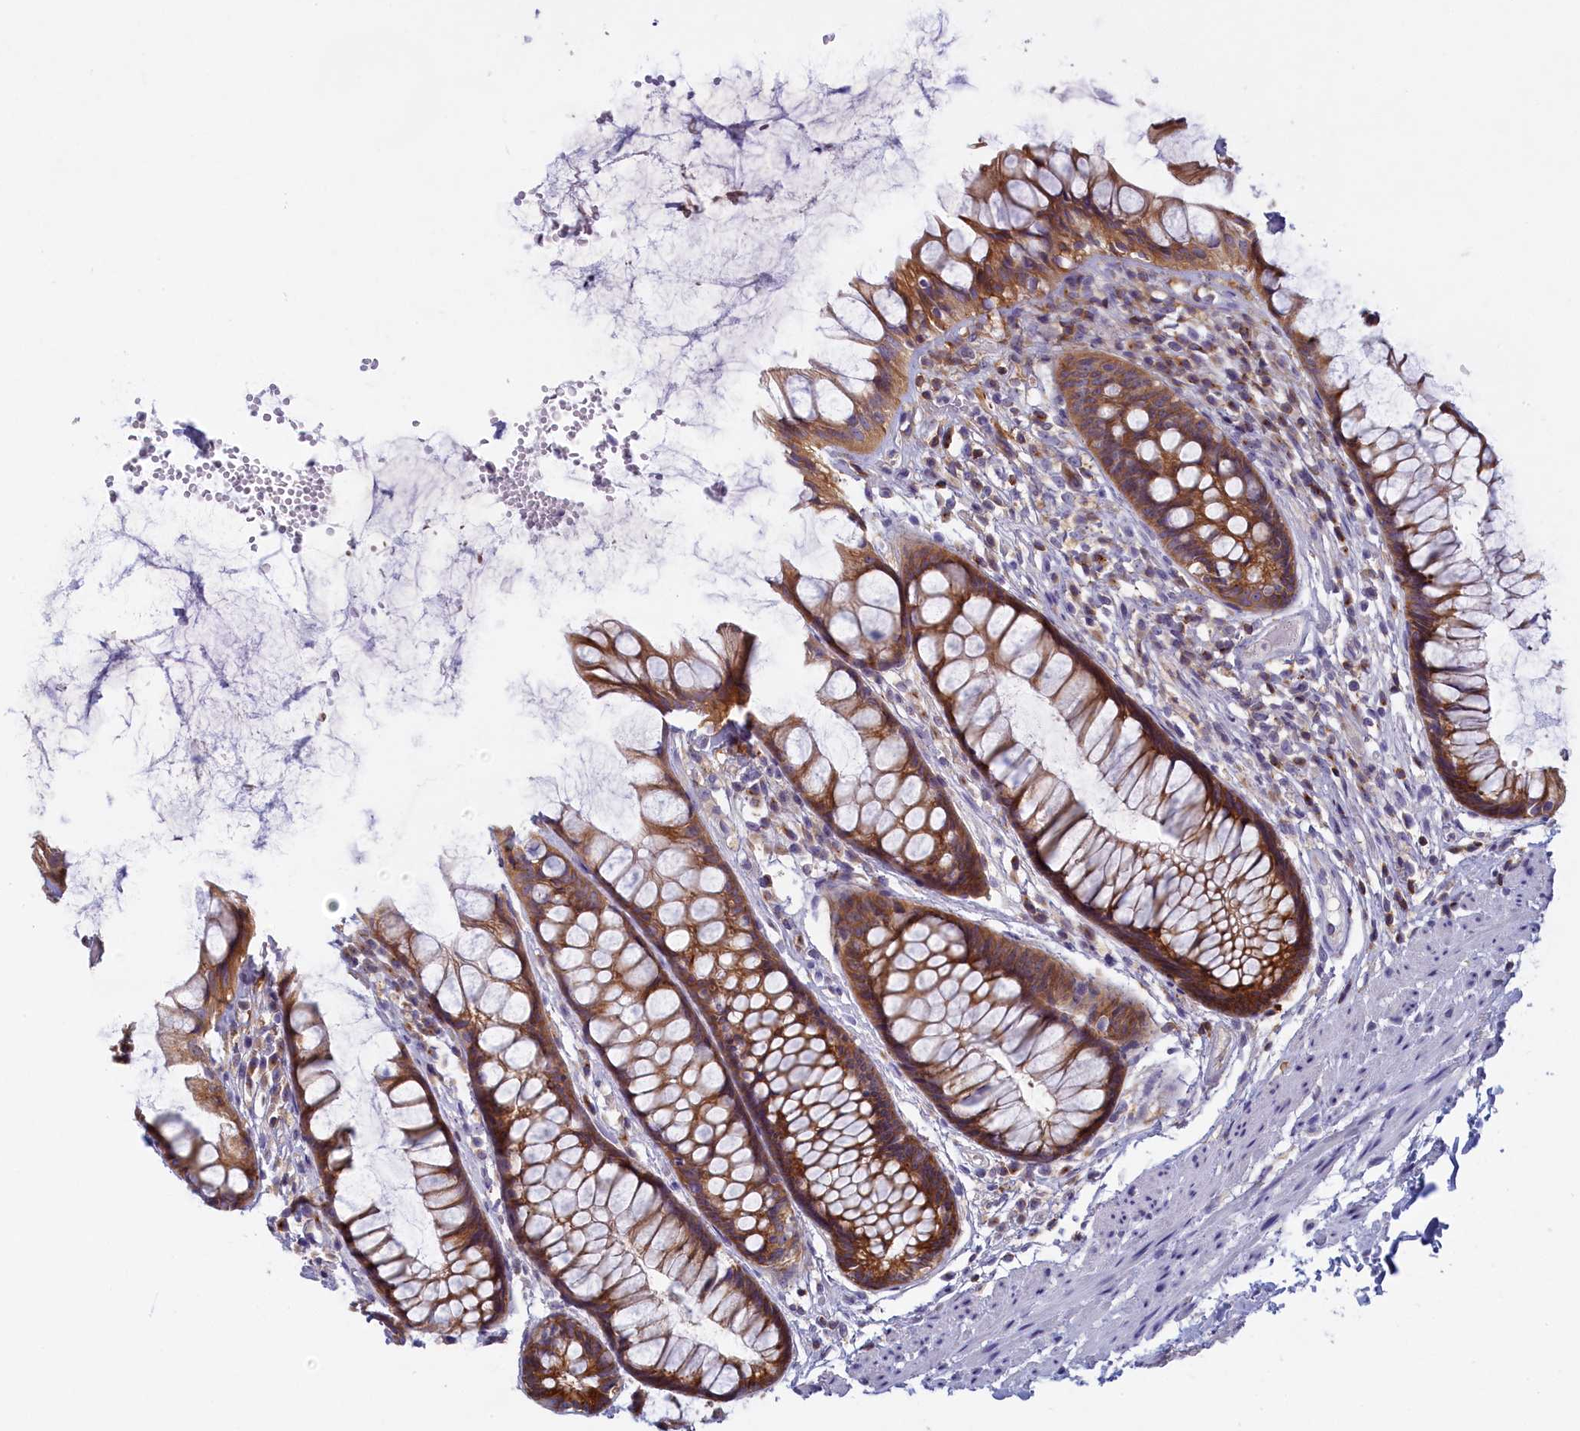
{"staining": {"intensity": "moderate", "quantity": ">75%", "location": "cytoplasmic/membranous"}, "tissue": "rectum", "cell_type": "Glandular cells", "image_type": "normal", "snomed": [{"axis": "morphology", "description": "Normal tissue, NOS"}, {"axis": "topography", "description": "Rectum"}], "caption": "IHC (DAB (3,3'-diaminobenzidine)) staining of unremarkable human rectum demonstrates moderate cytoplasmic/membranous protein expression in about >75% of glandular cells.", "gene": "NOL10", "patient": {"sex": "male", "age": 74}}